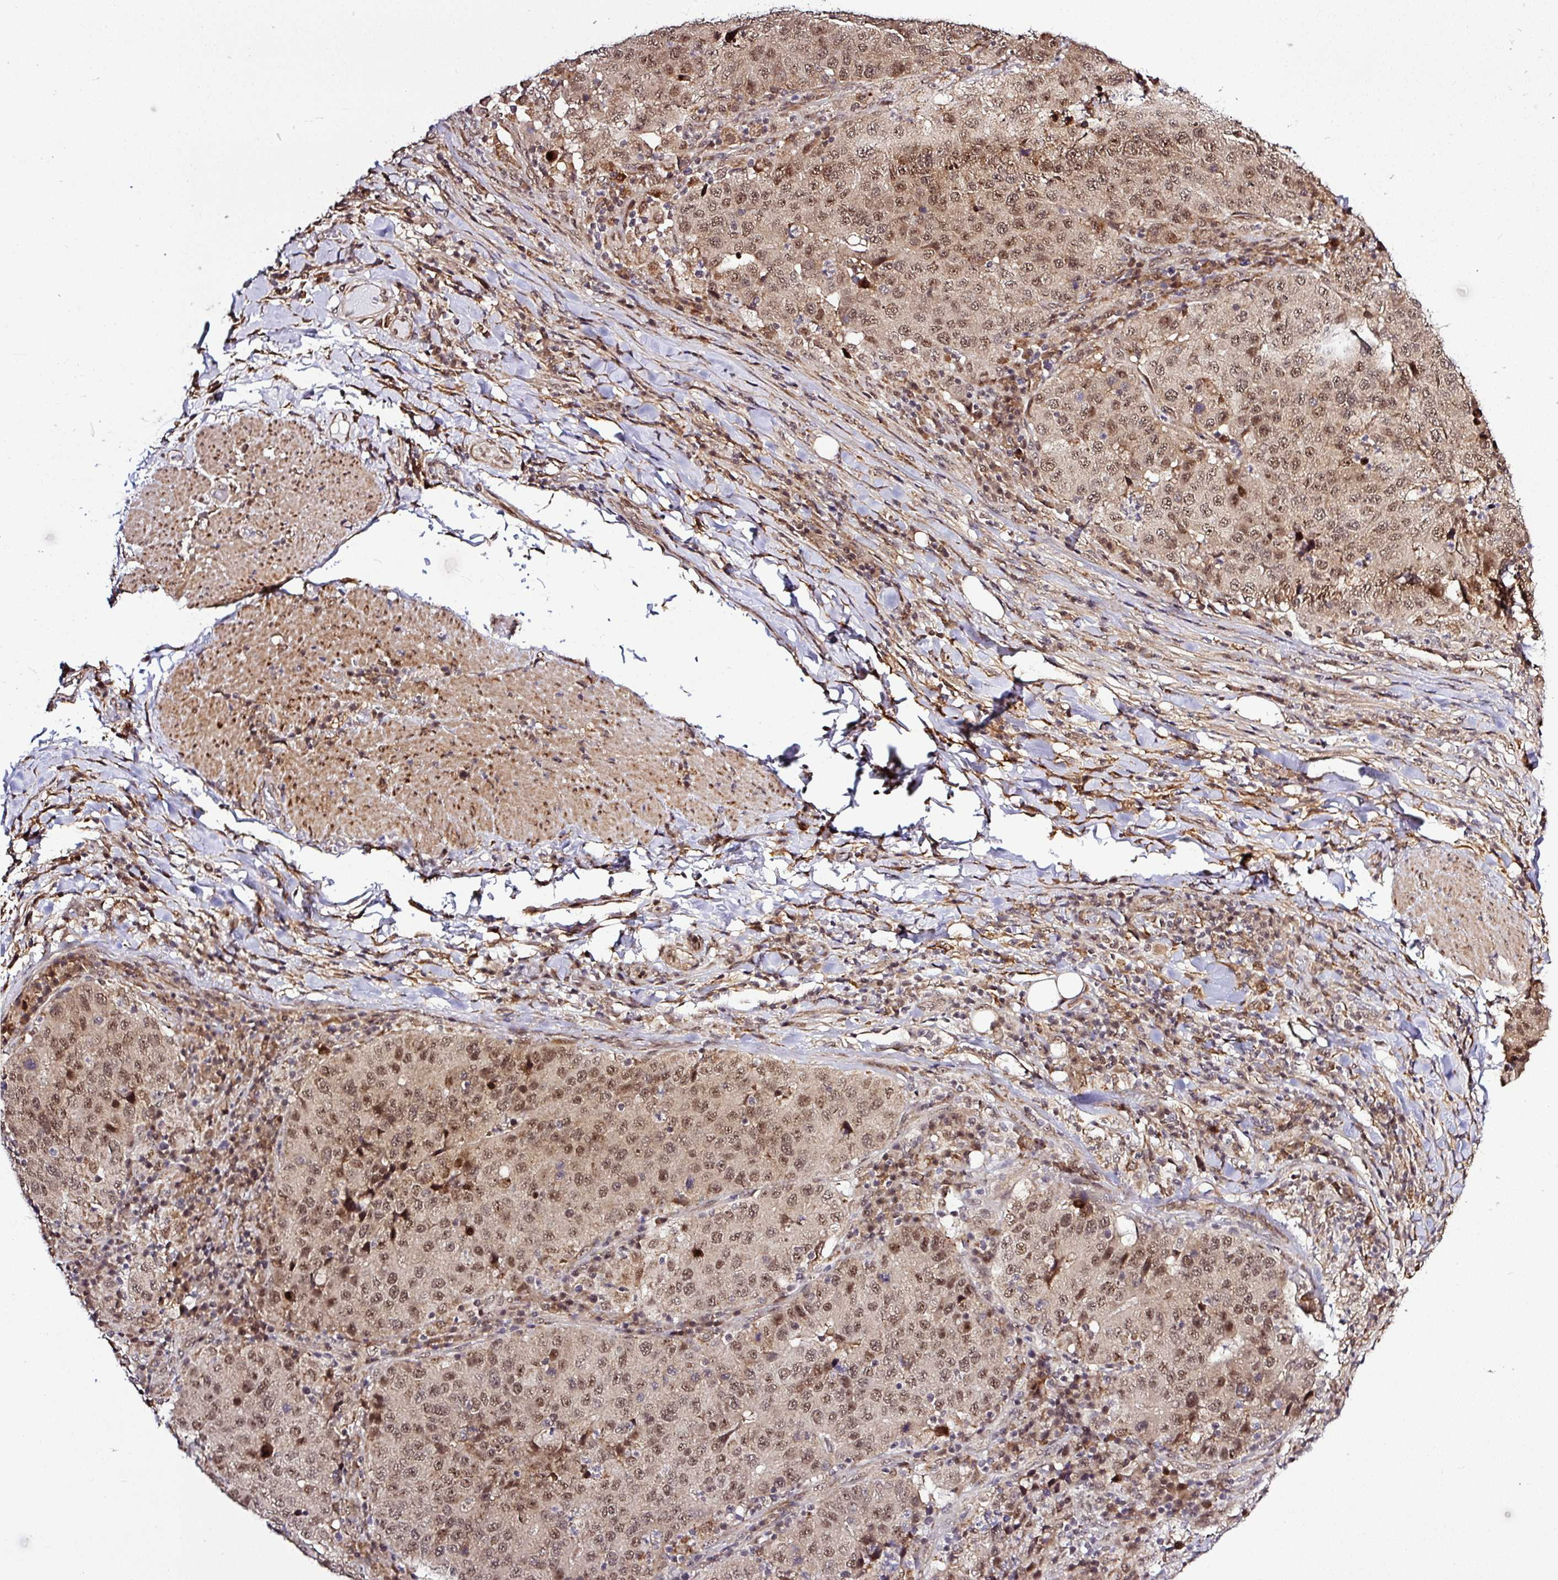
{"staining": {"intensity": "moderate", "quantity": ">75%", "location": "cytoplasmic/membranous,nuclear"}, "tissue": "stomach cancer", "cell_type": "Tumor cells", "image_type": "cancer", "snomed": [{"axis": "morphology", "description": "Adenocarcinoma, NOS"}, {"axis": "topography", "description": "Stomach"}], "caption": "Protein expression analysis of stomach adenocarcinoma reveals moderate cytoplasmic/membranous and nuclear staining in approximately >75% of tumor cells. Ihc stains the protein of interest in brown and the nuclei are stained blue.", "gene": "FAM153A", "patient": {"sex": "male", "age": 71}}